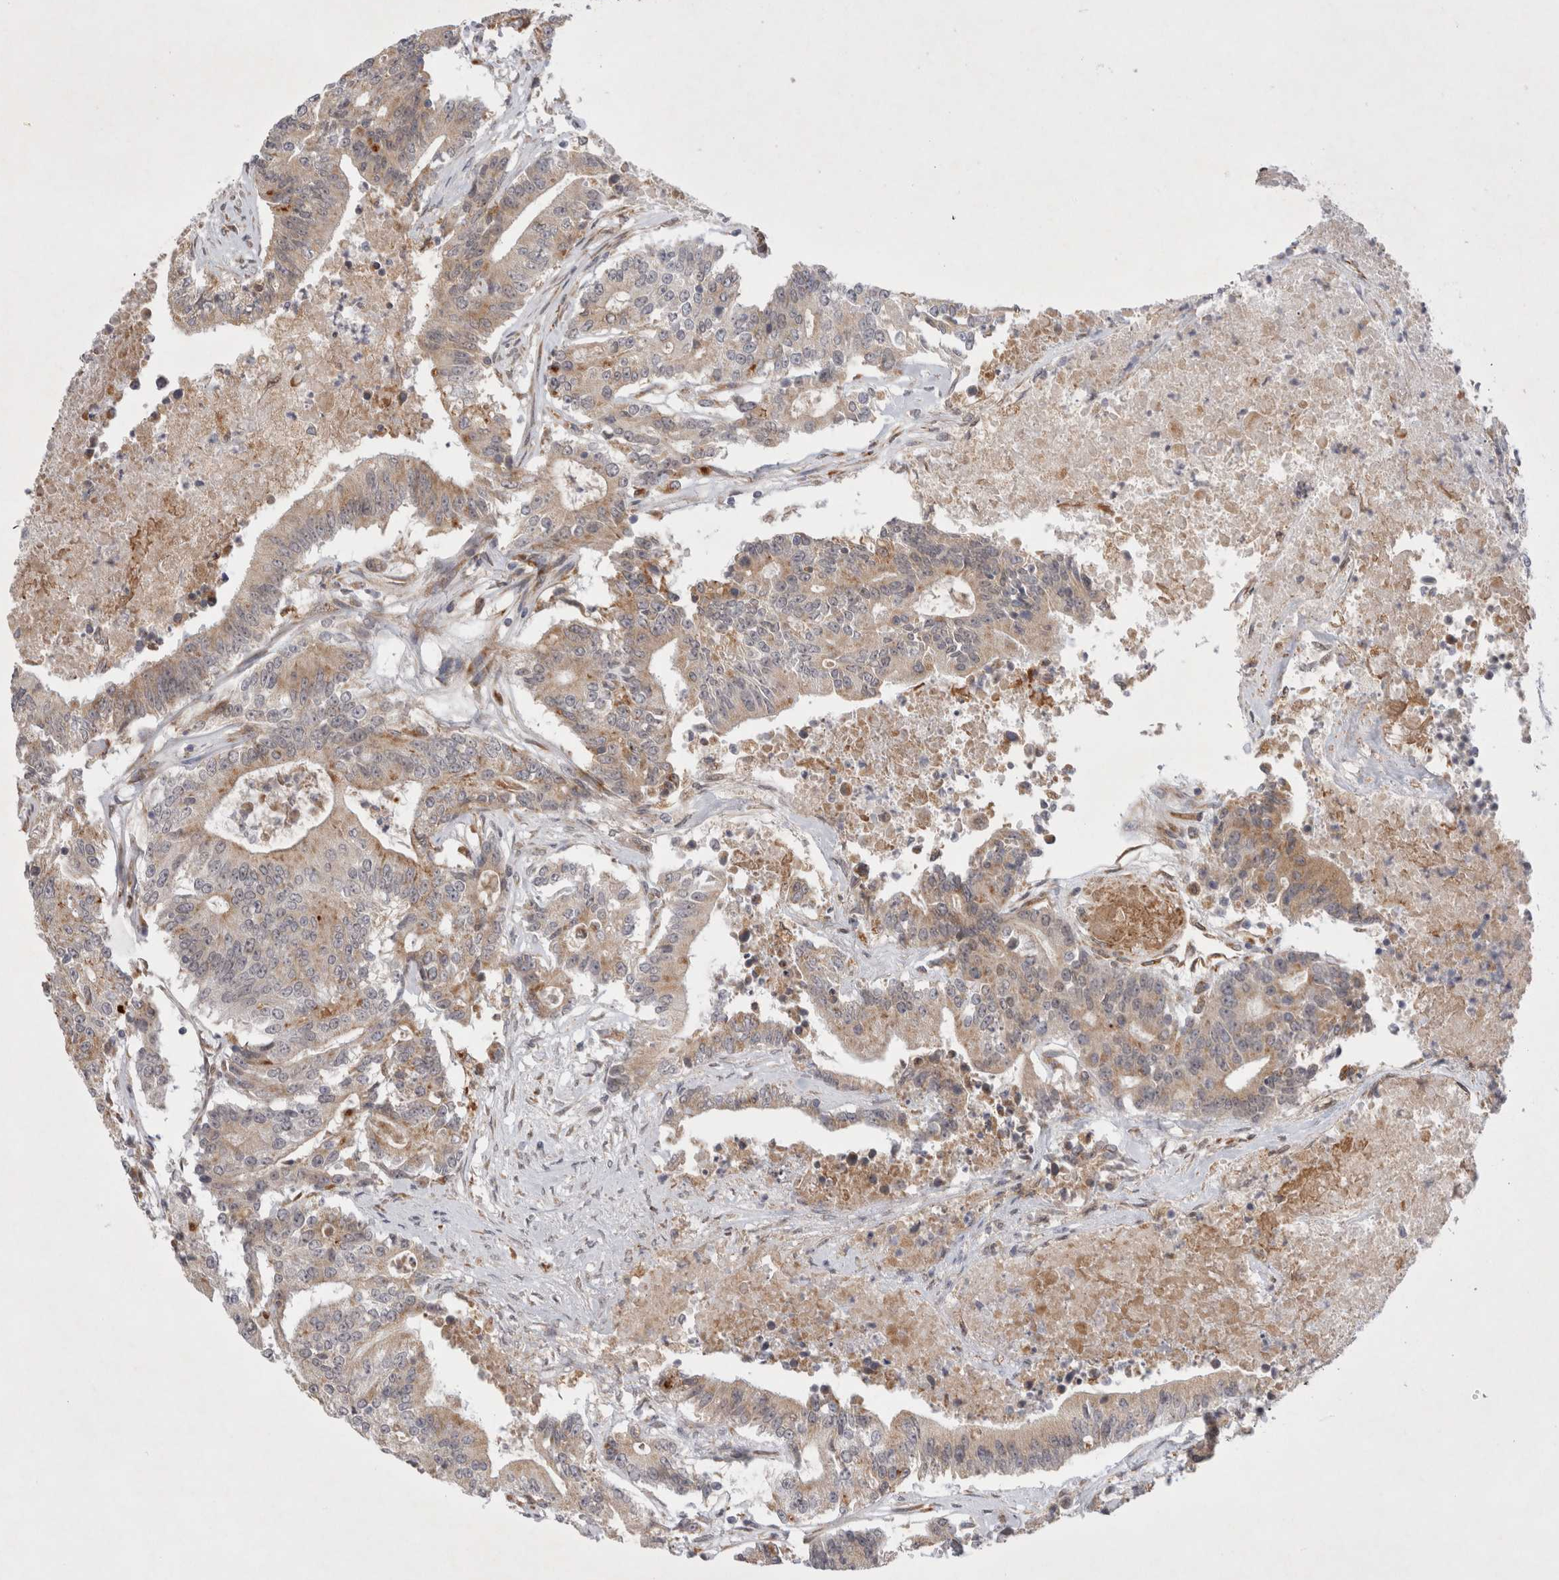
{"staining": {"intensity": "weak", "quantity": ">75%", "location": "cytoplasmic/membranous"}, "tissue": "colorectal cancer", "cell_type": "Tumor cells", "image_type": "cancer", "snomed": [{"axis": "morphology", "description": "Adenocarcinoma, NOS"}, {"axis": "topography", "description": "Colon"}], "caption": "Immunohistochemistry (IHC) micrograph of human colorectal adenocarcinoma stained for a protein (brown), which reveals low levels of weak cytoplasmic/membranous expression in approximately >75% of tumor cells.", "gene": "NPC1", "patient": {"sex": "female", "age": 77}}